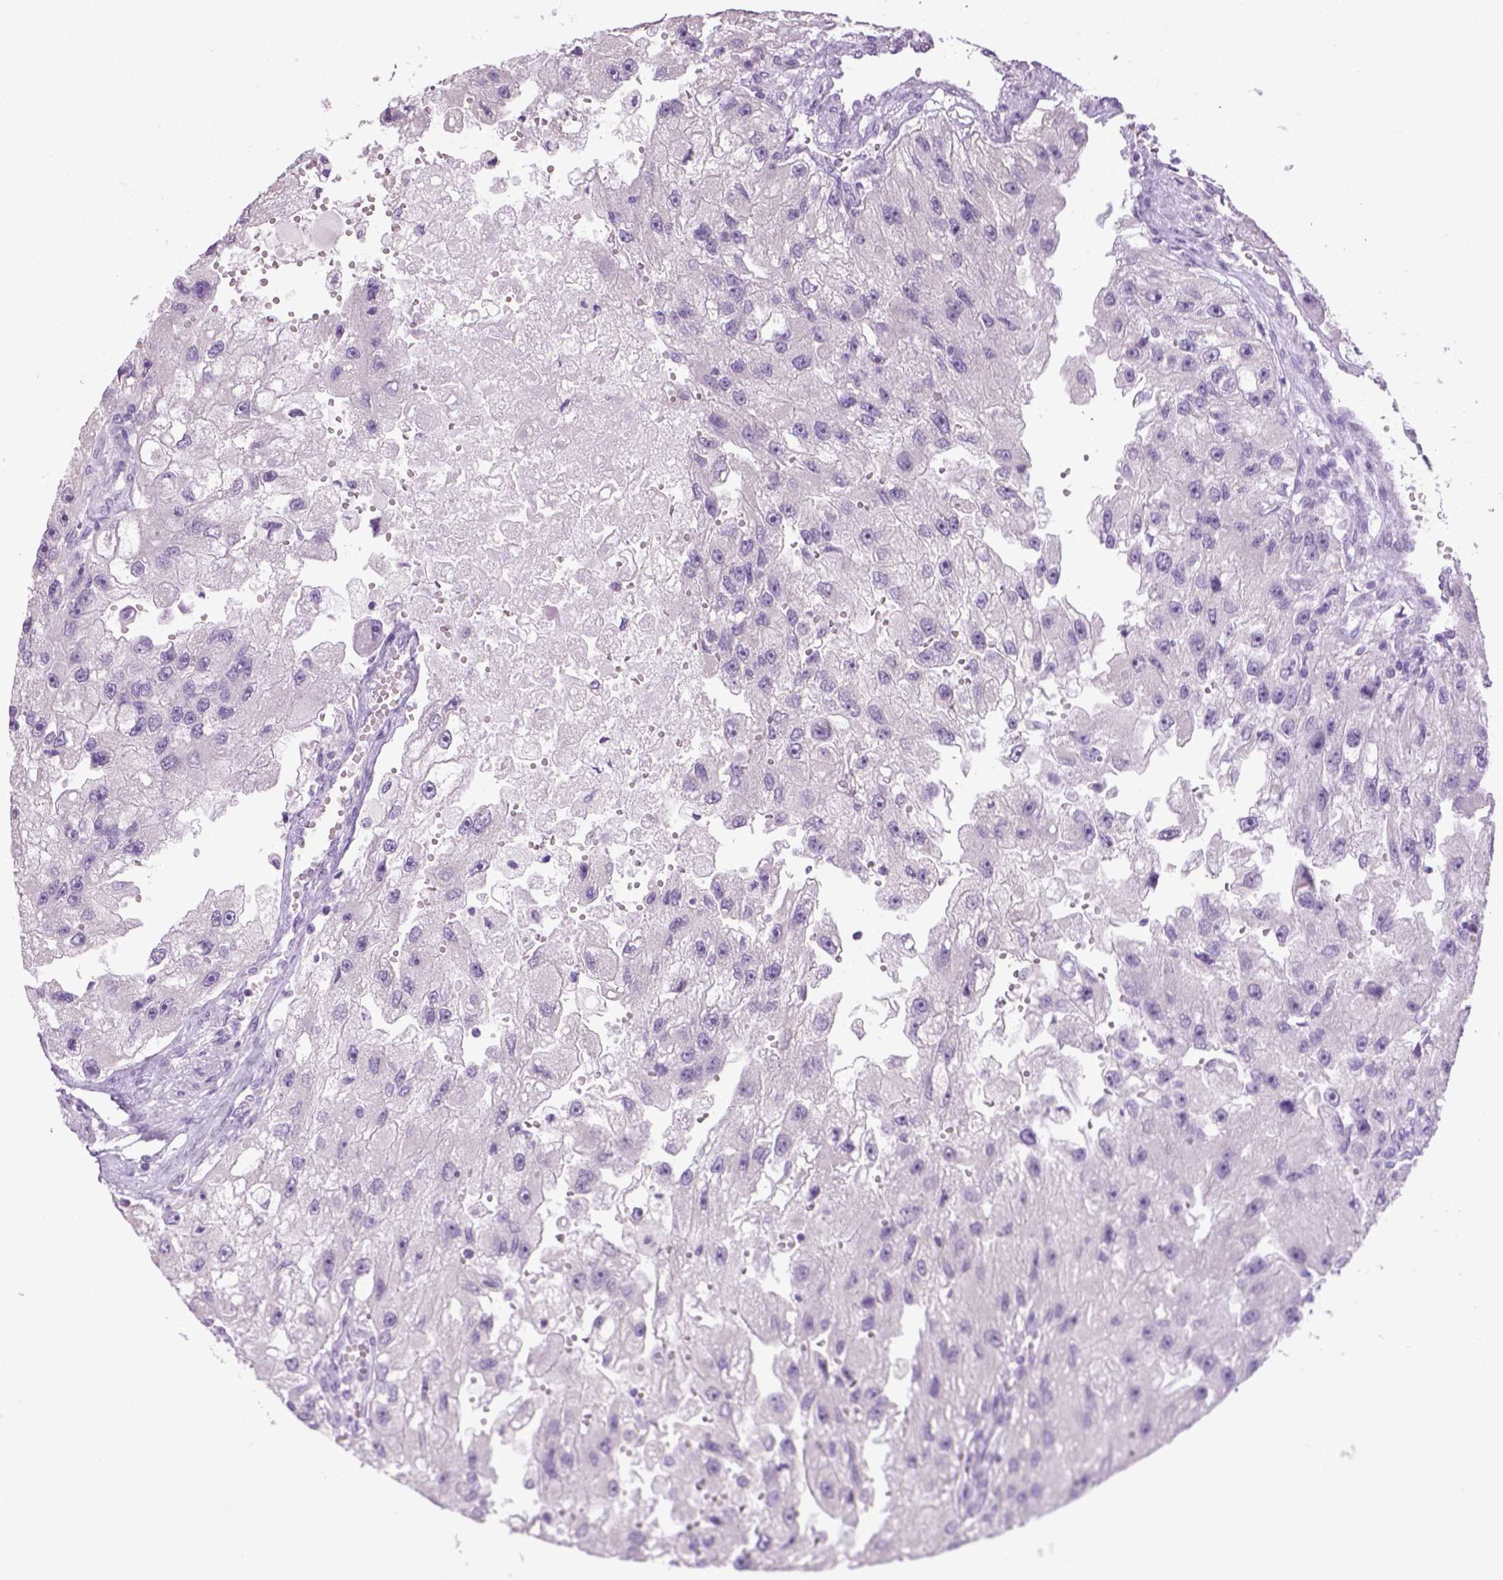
{"staining": {"intensity": "negative", "quantity": "none", "location": "none"}, "tissue": "renal cancer", "cell_type": "Tumor cells", "image_type": "cancer", "snomed": [{"axis": "morphology", "description": "Adenocarcinoma, NOS"}, {"axis": "topography", "description": "Kidney"}], "caption": "The IHC histopathology image has no significant expression in tumor cells of adenocarcinoma (renal) tissue. (DAB immunohistochemistry with hematoxylin counter stain).", "gene": "CYP24A1", "patient": {"sex": "male", "age": 63}}